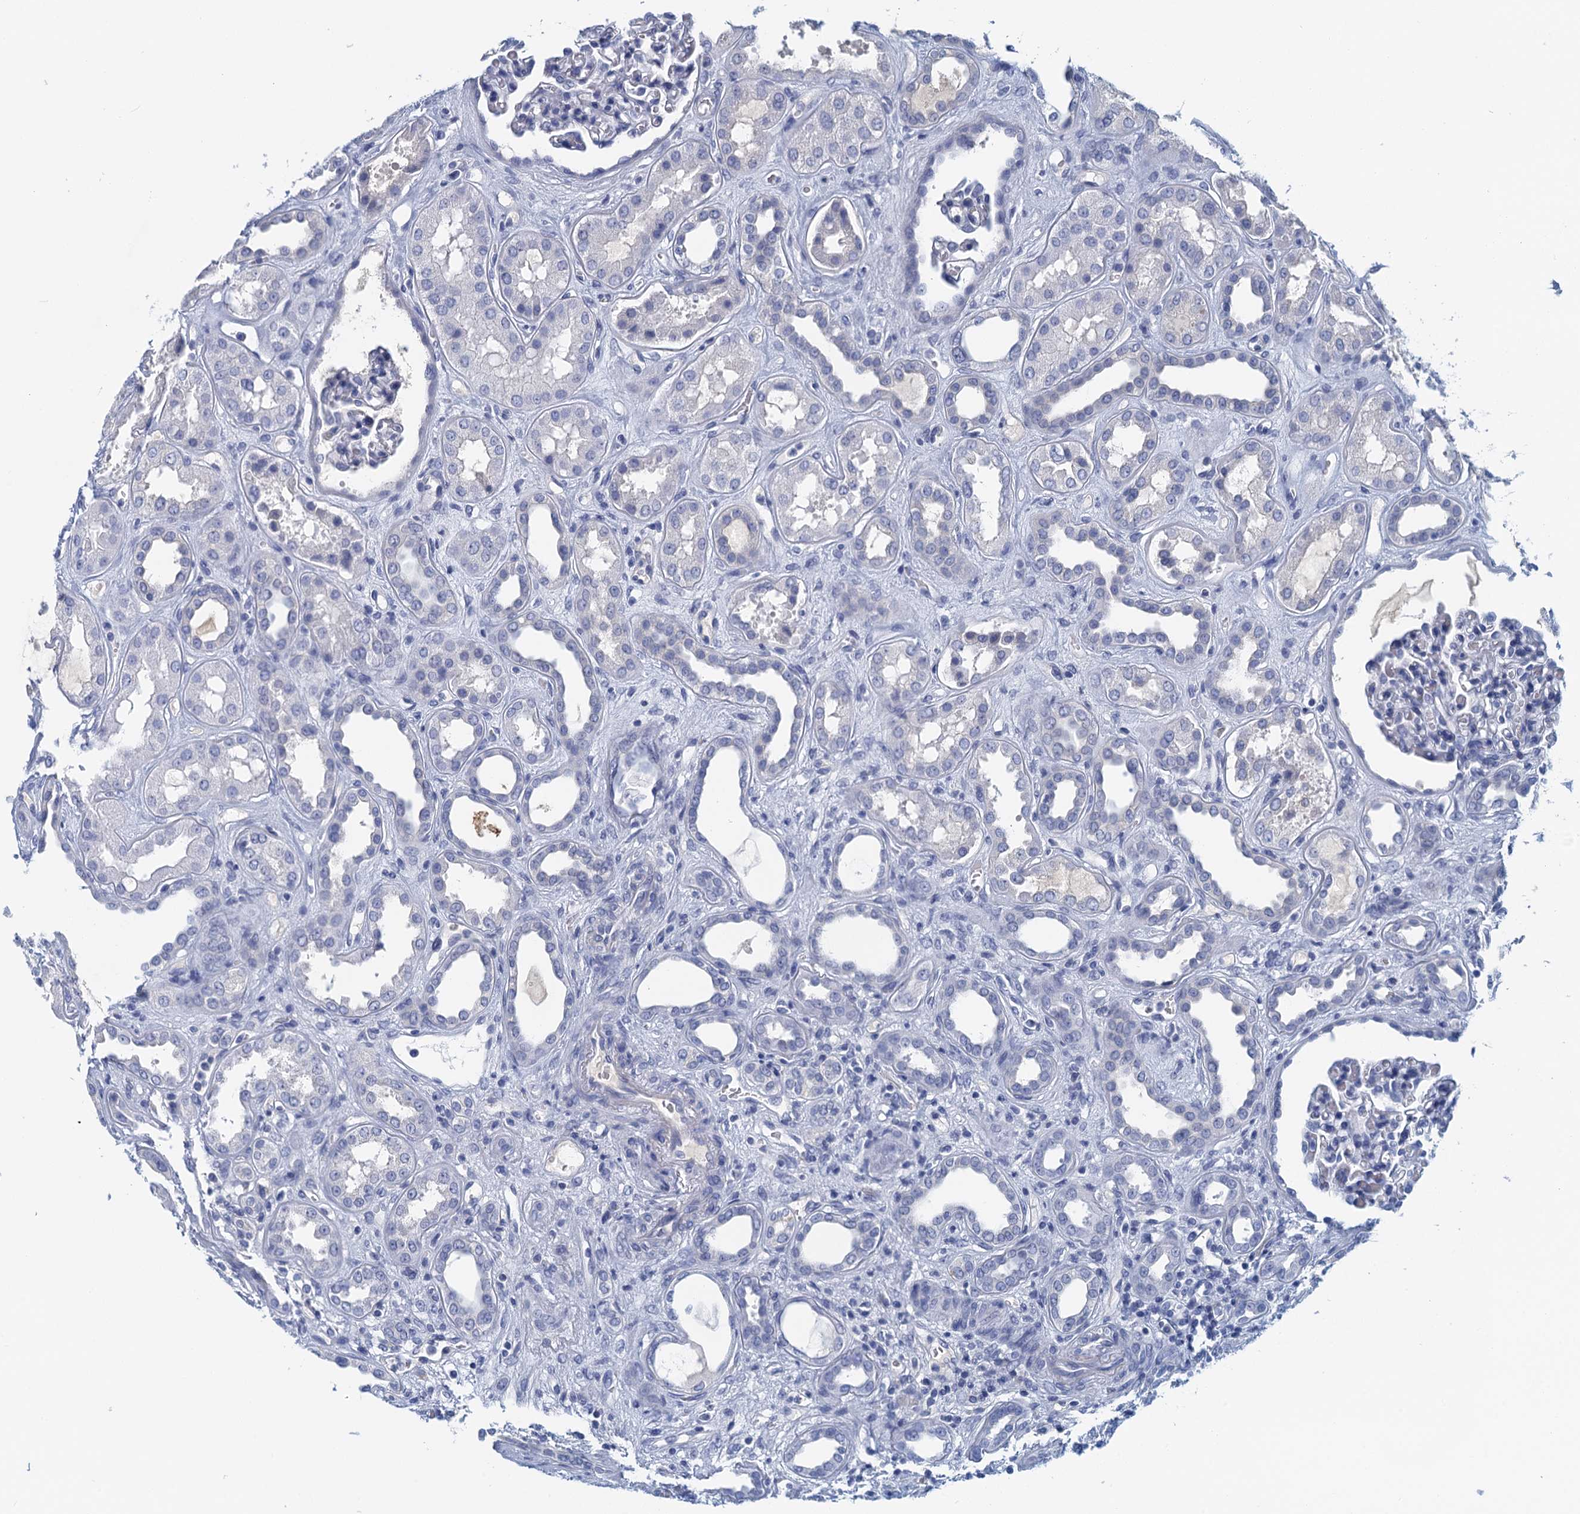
{"staining": {"intensity": "negative", "quantity": "none", "location": "none"}, "tissue": "kidney", "cell_type": "Cells in glomeruli", "image_type": "normal", "snomed": [{"axis": "morphology", "description": "Normal tissue, NOS"}, {"axis": "topography", "description": "Kidney"}], "caption": "High power microscopy photomicrograph of an IHC histopathology image of benign kidney, revealing no significant positivity in cells in glomeruli. (DAB (3,3'-diaminobenzidine) immunohistochemistry, high magnification).", "gene": "CYP51A1", "patient": {"sex": "male", "age": 59}}